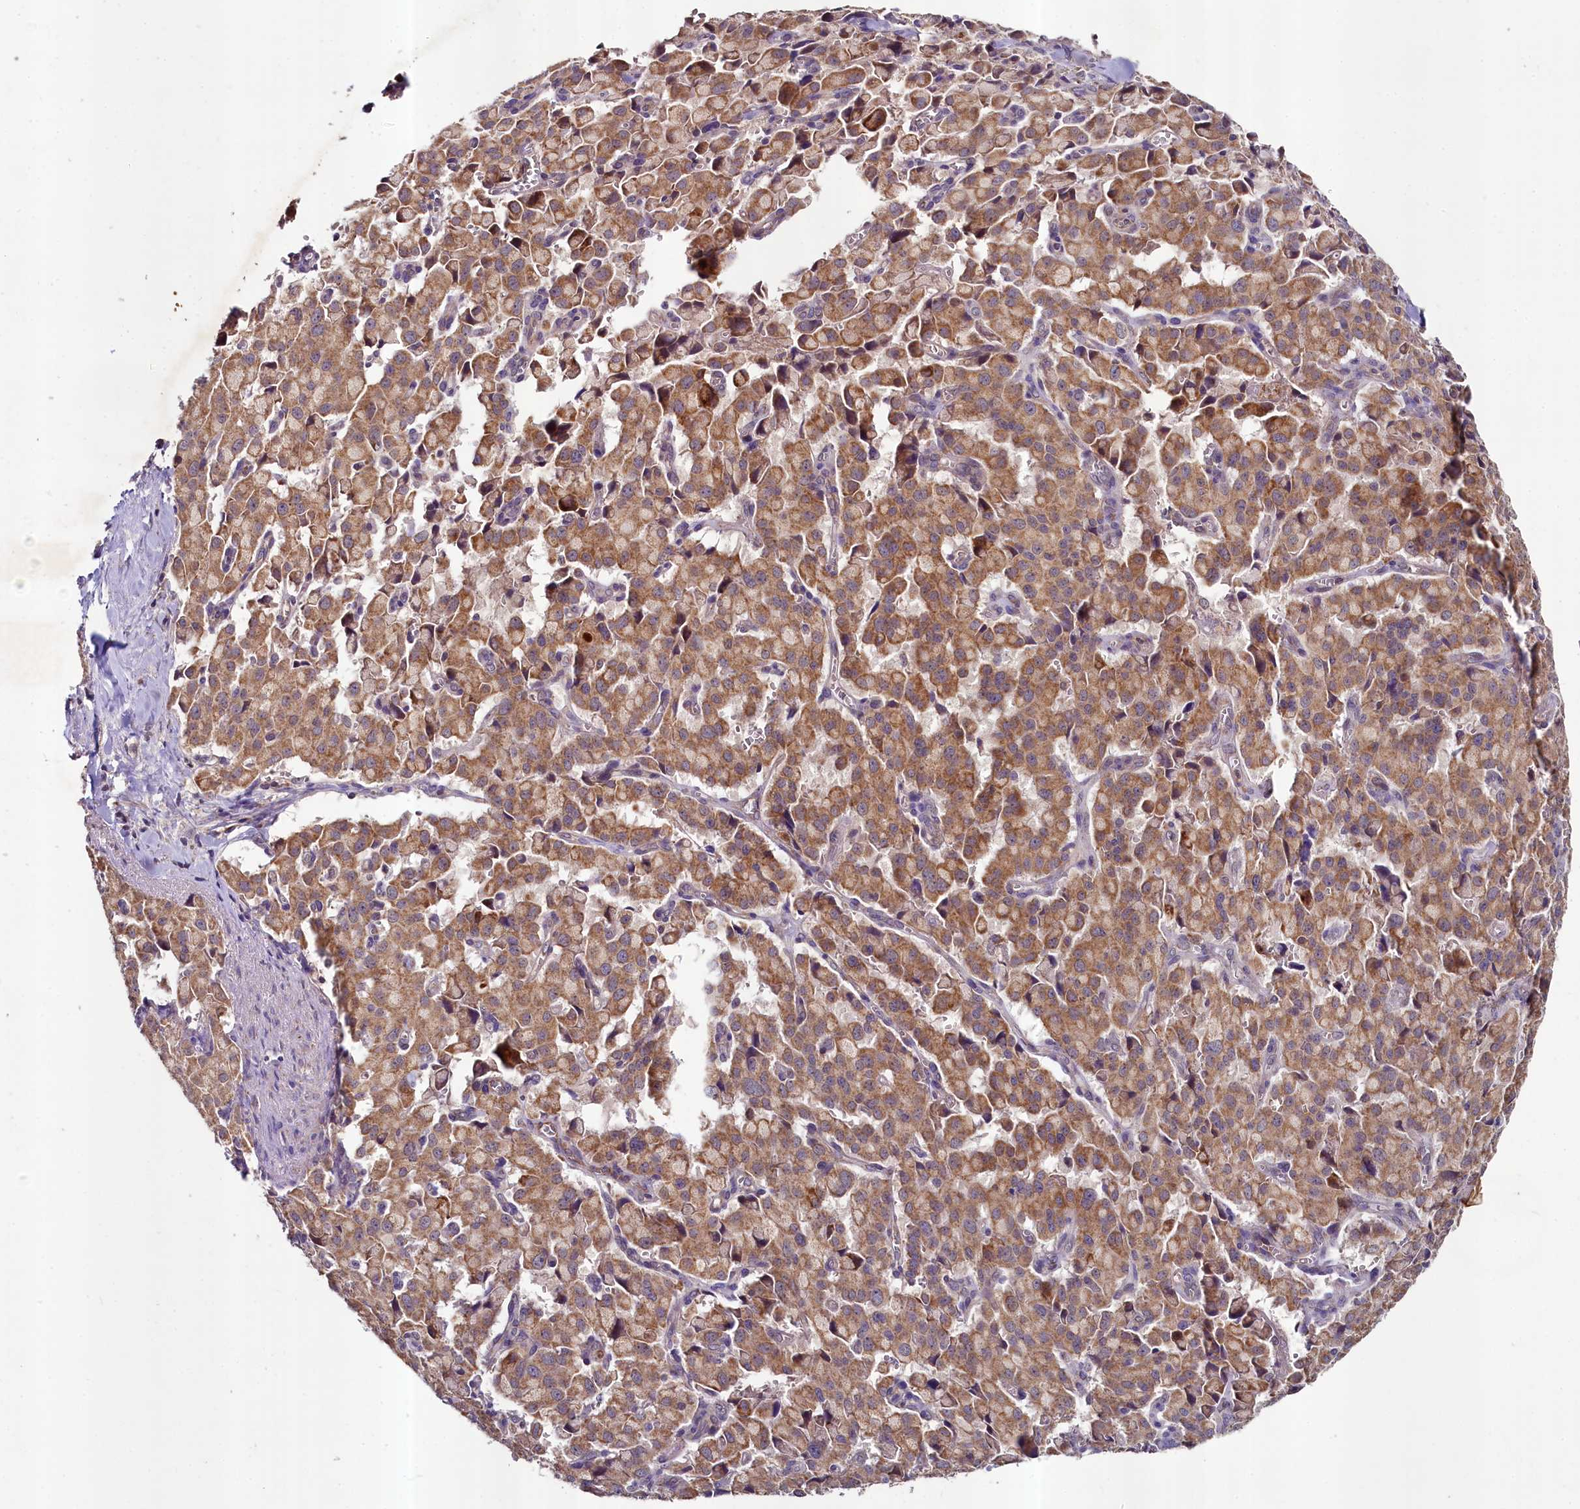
{"staining": {"intensity": "moderate", "quantity": ">75%", "location": "cytoplasmic/membranous"}, "tissue": "pancreatic cancer", "cell_type": "Tumor cells", "image_type": "cancer", "snomed": [{"axis": "morphology", "description": "Adenocarcinoma, NOS"}, {"axis": "topography", "description": "Pancreas"}], "caption": "IHC of pancreatic cancer (adenocarcinoma) reveals medium levels of moderate cytoplasmic/membranous staining in about >75% of tumor cells.", "gene": "METTL4", "patient": {"sex": "male", "age": 65}}